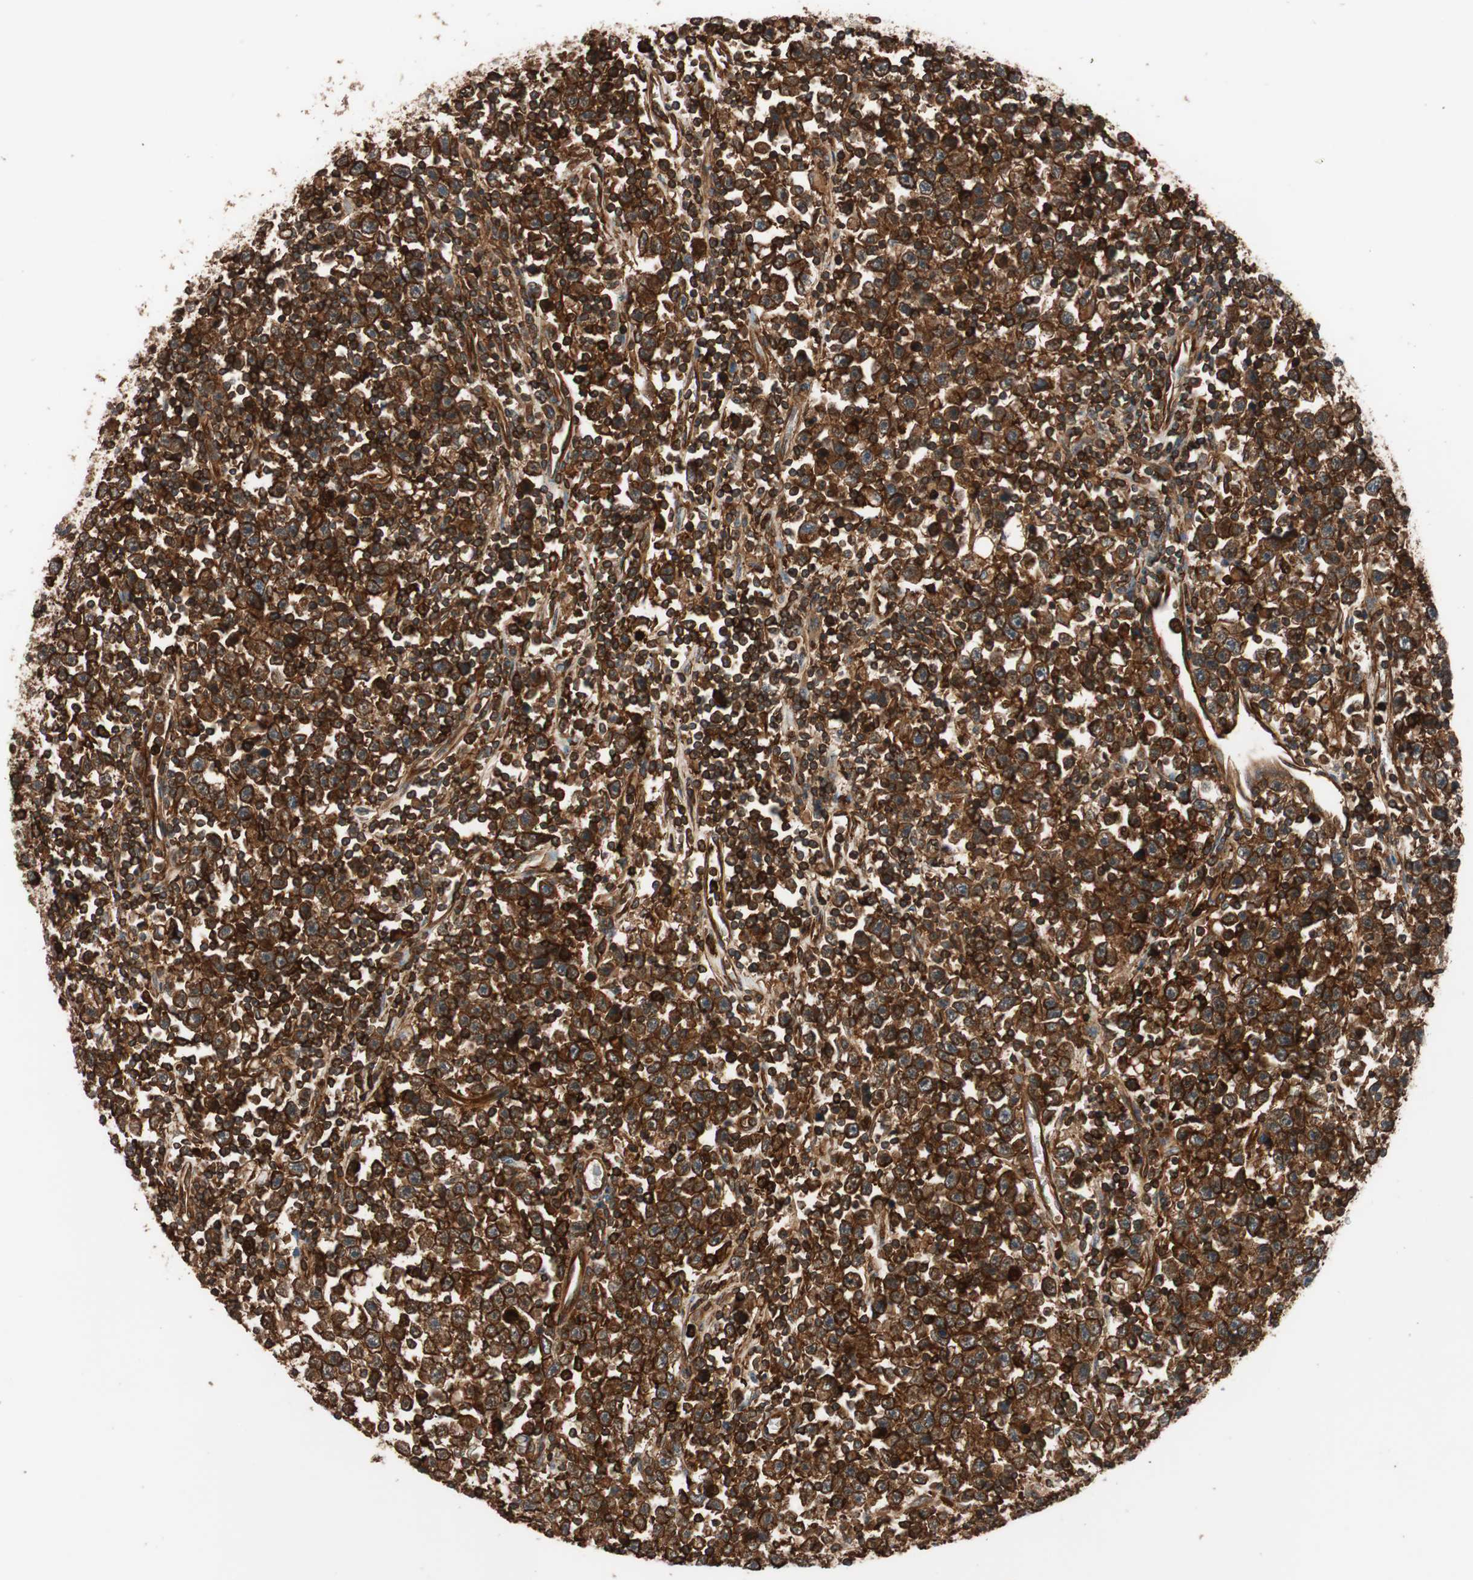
{"staining": {"intensity": "strong", "quantity": ">75%", "location": "cytoplasmic/membranous"}, "tissue": "testis cancer", "cell_type": "Tumor cells", "image_type": "cancer", "snomed": [{"axis": "morphology", "description": "Seminoma, NOS"}, {"axis": "topography", "description": "Testis"}], "caption": "Immunohistochemical staining of testis seminoma reveals high levels of strong cytoplasmic/membranous staining in approximately >75% of tumor cells. (IHC, brightfield microscopy, high magnification).", "gene": "VASP", "patient": {"sex": "male", "age": 43}}